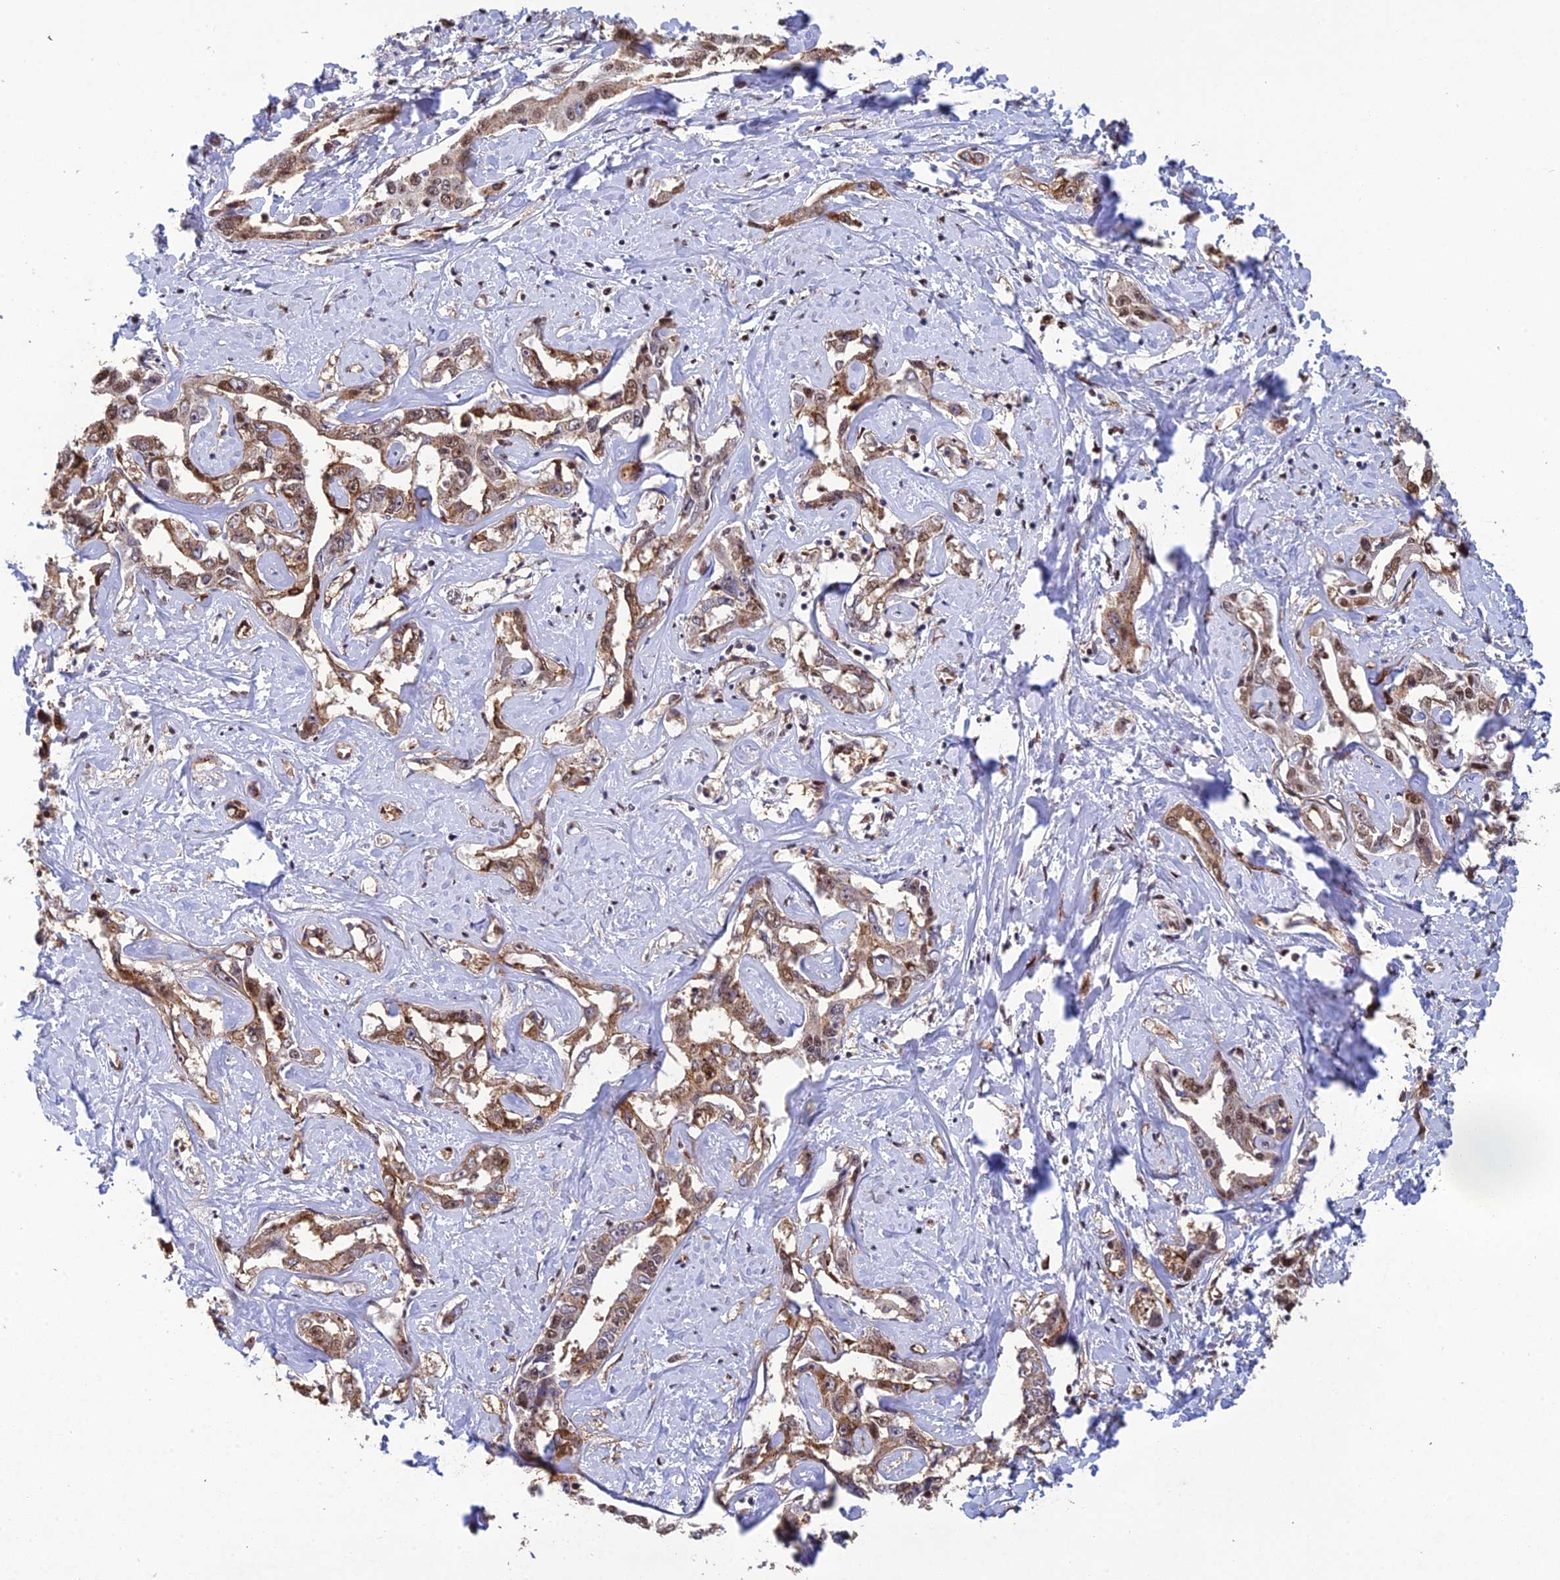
{"staining": {"intensity": "moderate", "quantity": ">75%", "location": "nuclear"}, "tissue": "liver cancer", "cell_type": "Tumor cells", "image_type": "cancer", "snomed": [{"axis": "morphology", "description": "Cholangiocarcinoma"}, {"axis": "topography", "description": "Liver"}], "caption": "A medium amount of moderate nuclear positivity is present in about >75% of tumor cells in liver cancer tissue.", "gene": "RANBP3", "patient": {"sex": "male", "age": 59}}